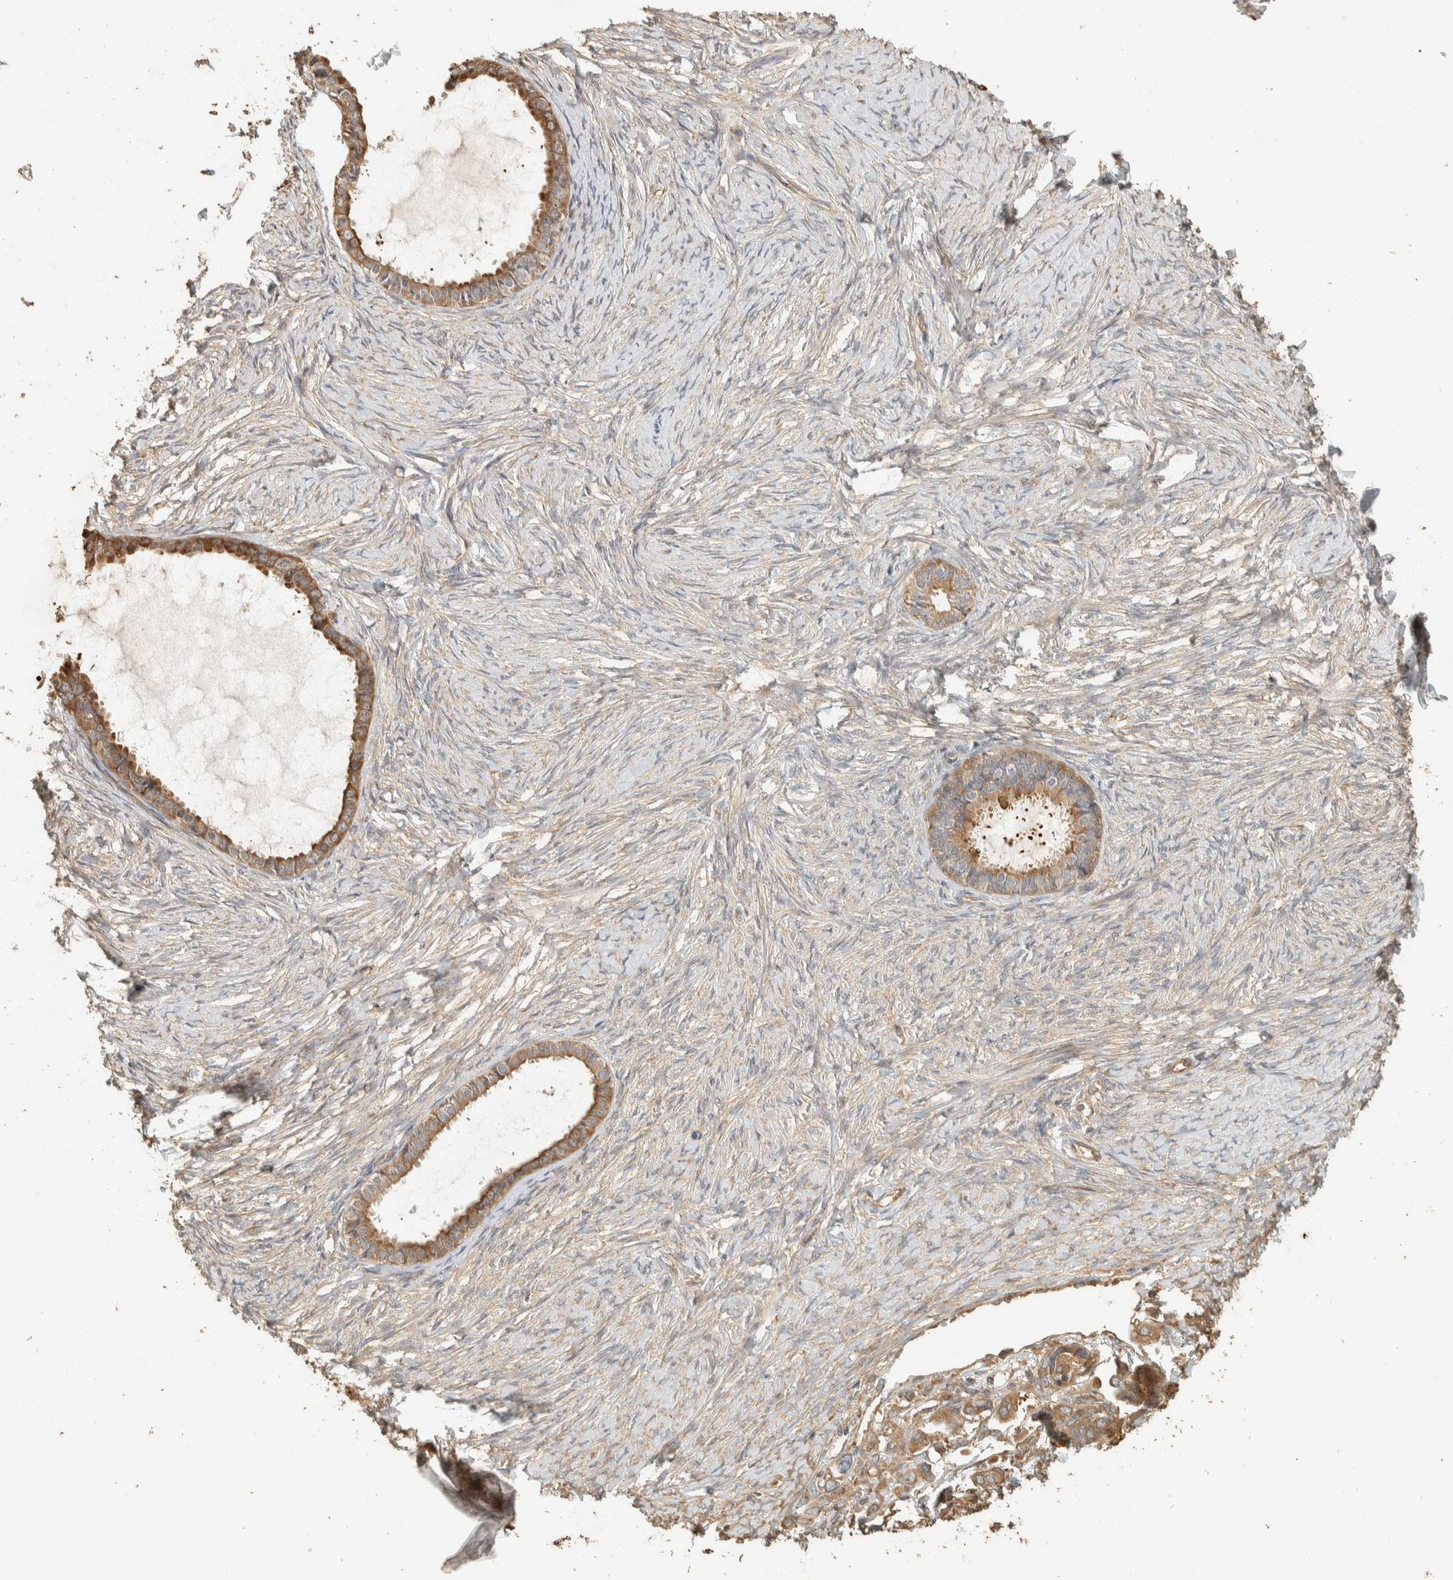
{"staining": {"intensity": "moderate", "quantity": ">75%", "location": "cytoplasmic/membranous"}, "tissue": "ovarian cancer", "cell_type": "Tumor cells", "image_type": "cancer", "snomed": [{"axis": "morphology", "description": "Cystadenocarcinoma, serous, NOS"}, {"axis": "topography", "description": "Ovary"}], "caption": "A medium amount of moderate cytoplasmic/membranous expression is present in about >75% of tumor cells in ovarian cancer (serous cystadenocarcinoma) tissue.", "gene": "EXOC7", "patient": {"sex": "female", "age": 79}}